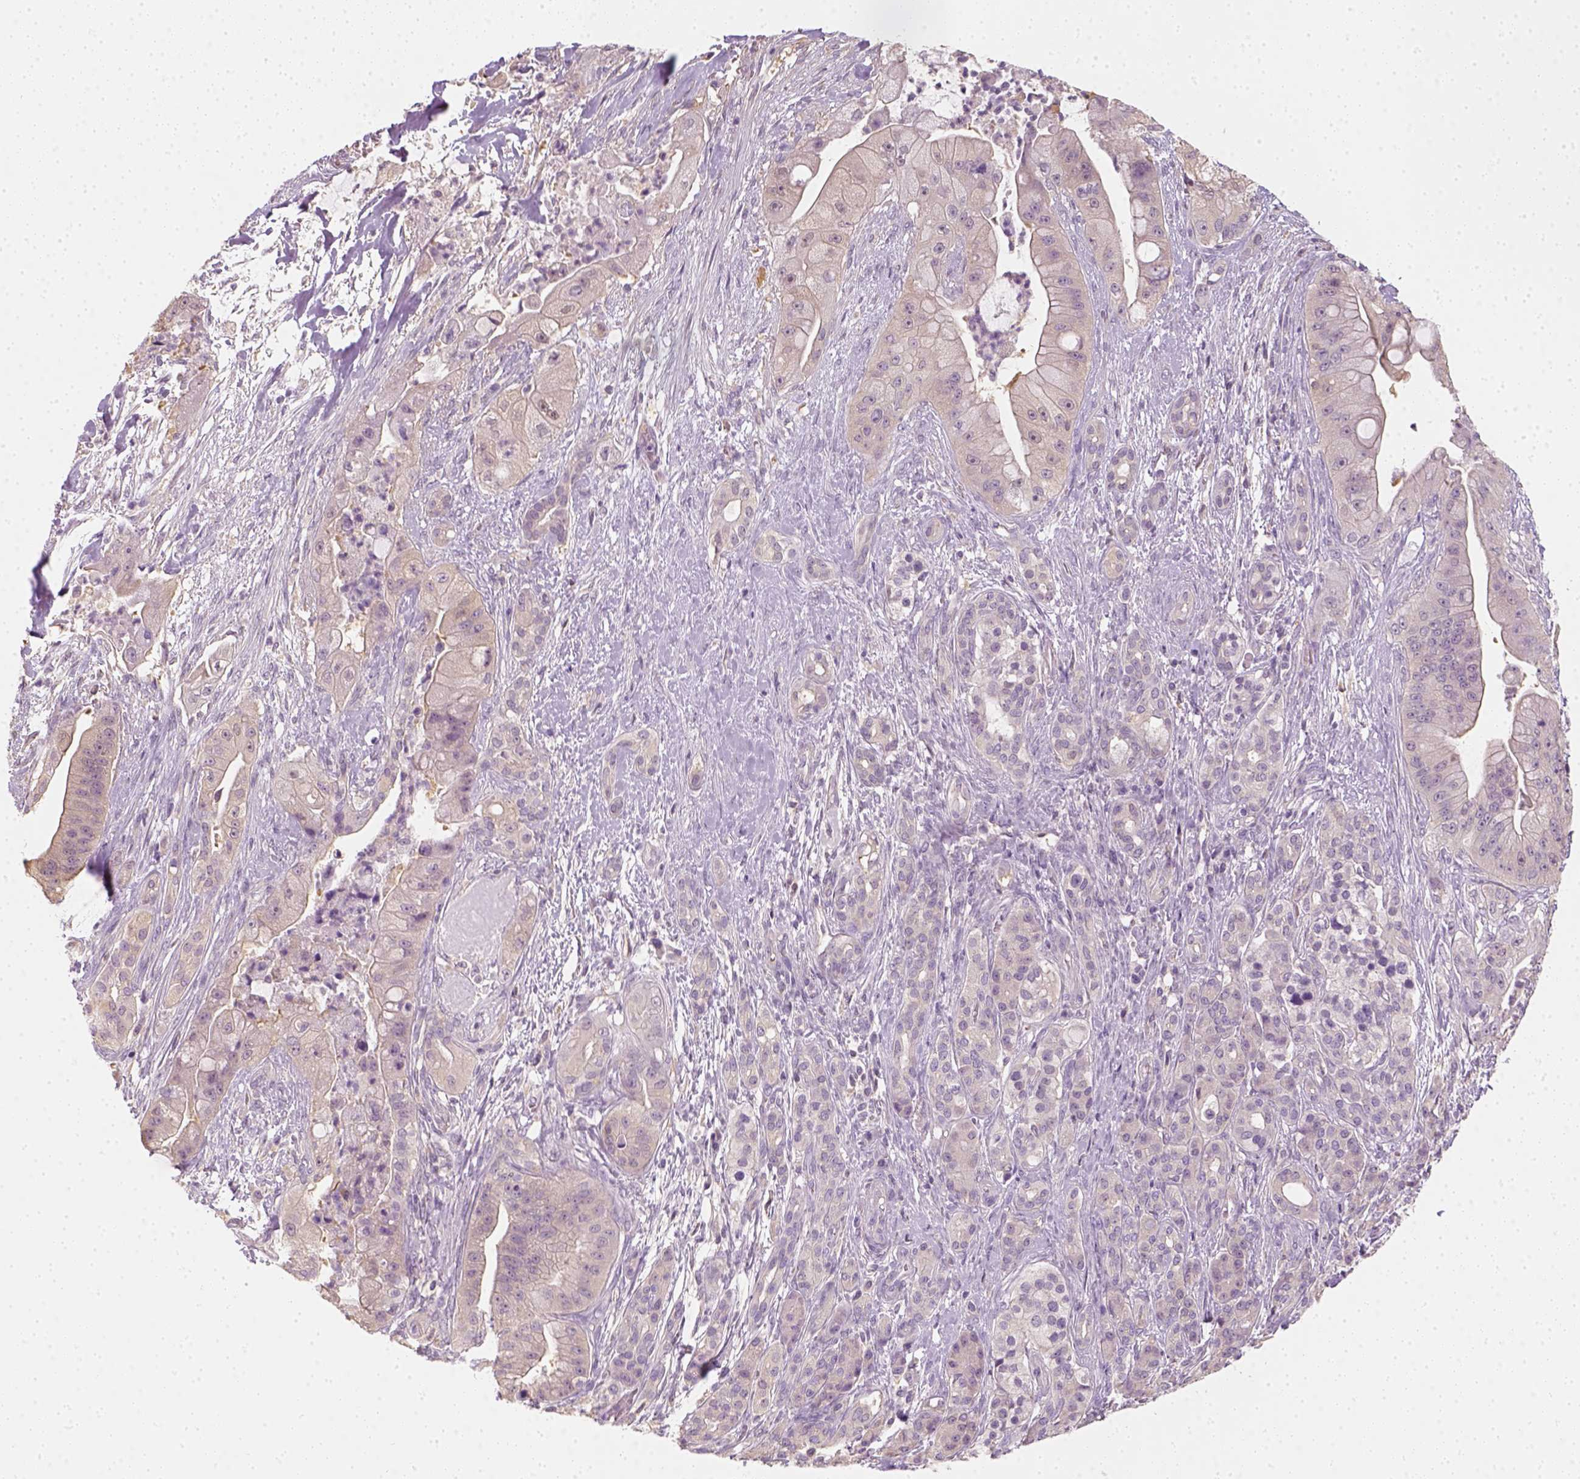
{"staining": {"intensity": "negative", "quantity": "none", "location": "none"}, "tissue": "pancreatic cancer", "cell_type": "Tumor cells", "image_type": "cancer", "snomed": [{"axis": "morphology", "description": "Normal tissue, NOS"}, {"axis": "morphology", "description": "Inflammation, NOS"}, {"axis": "morphology", "description": "Adenocarcinoma, NOS"}, {"axis": "topography", "description": "Pancreas"}], "caption": "IHC image of human pancreatic cancer (adenocarcinoma) stained for a protein (brown), which exhibits no expression in tumor cells.", "gene": "EPHB1", "patient": {"sex": "male", "age": 57}}